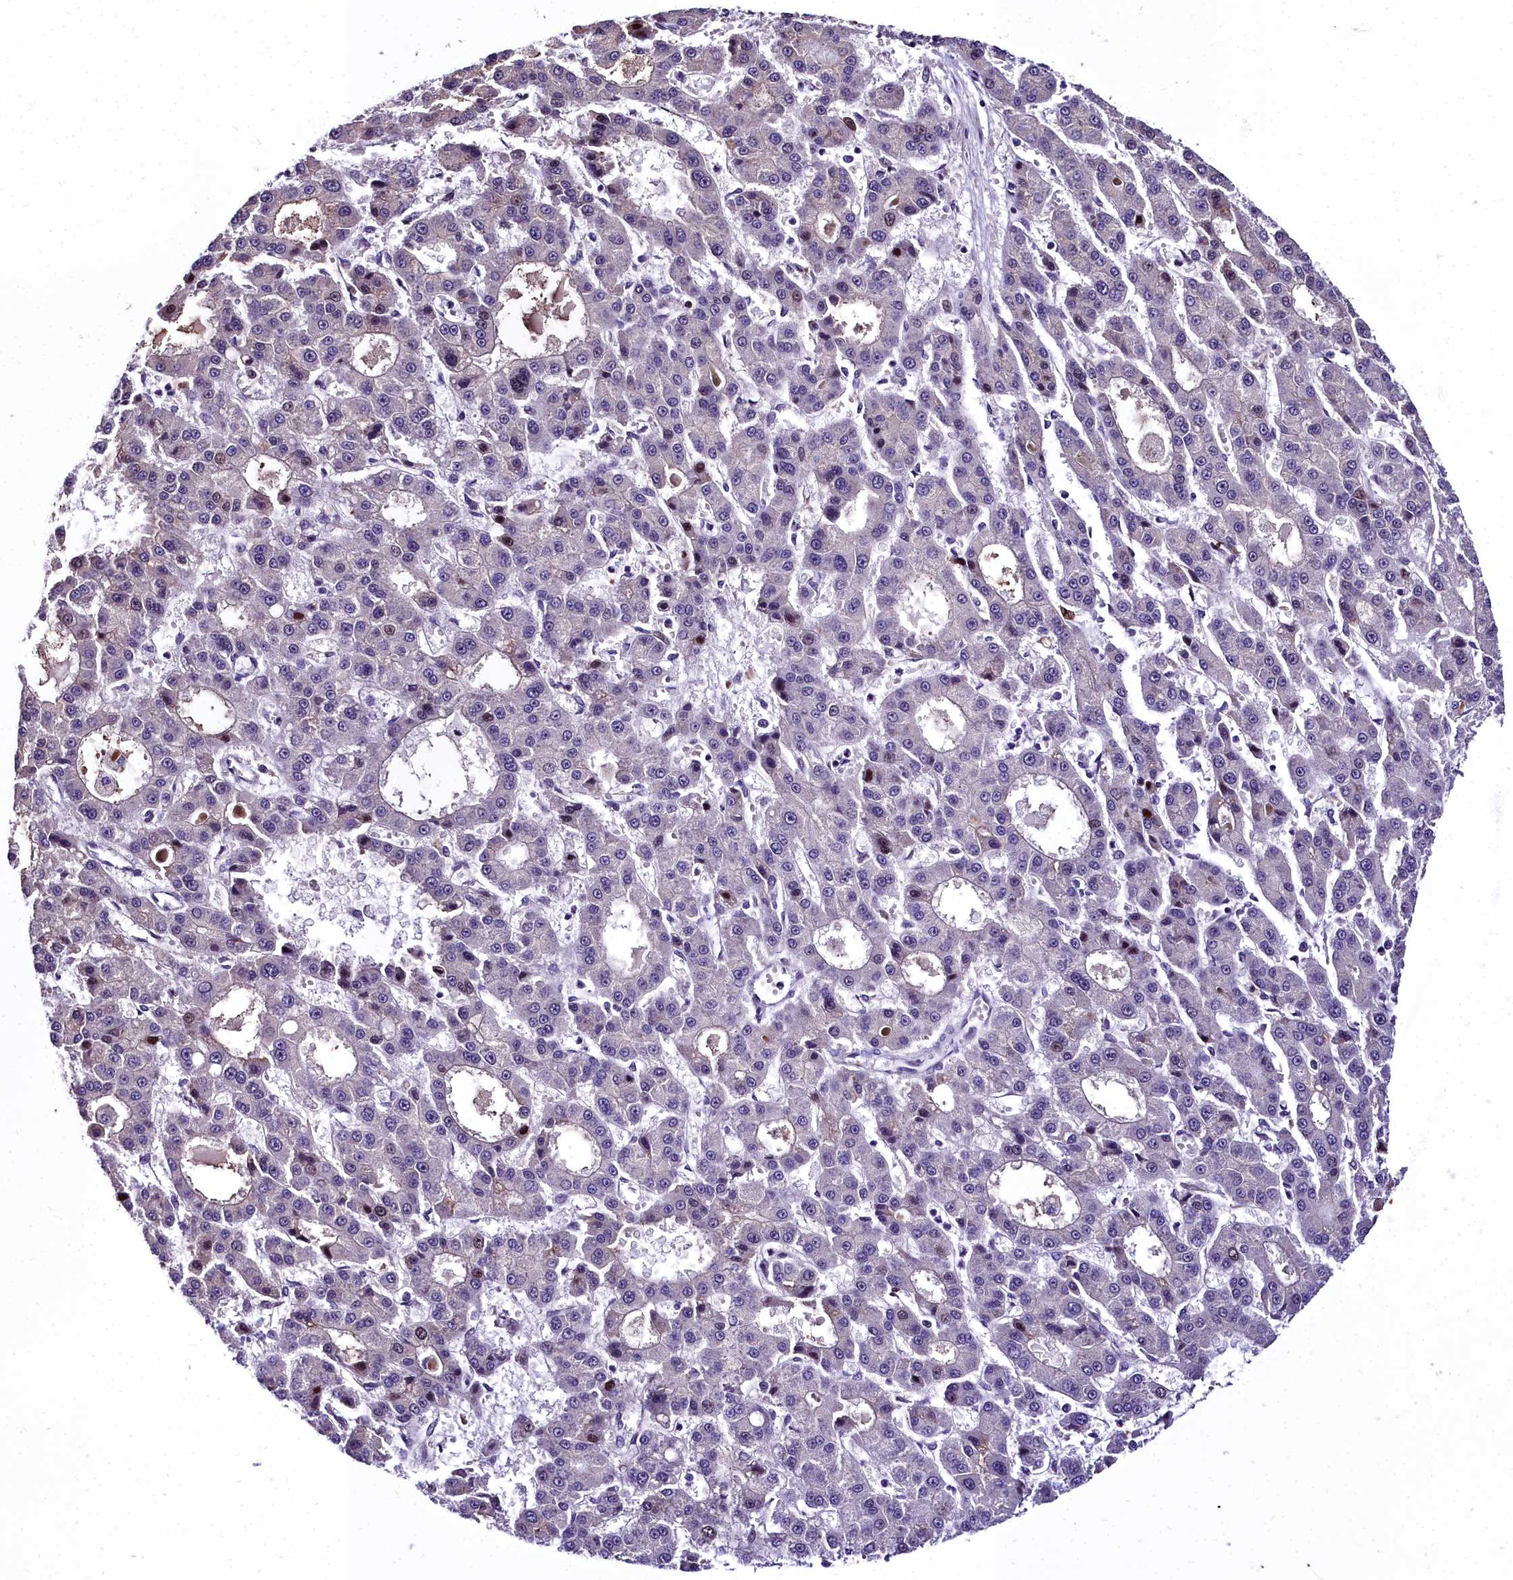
{"staining": {"intensity": "moderate", "quantity": "<25%", "location": "nuclear"}, "tissue": "liver cancer", "cell_type": "Tumor cells", "image_type": "cancer", "snomed": [{"axis": "morphology", "description": "Carcinoma, Hepatocellular, NOS"}, {"axis": "topography", "description": "Liver"}], "caption": "The immunohistochemical stain labels moderate nuclear expression in tumor cells of hepatocellular carcinoma (liver) tissue.", "gene": "TRIML2", "patient": {"sex": "male", "age": 70}}